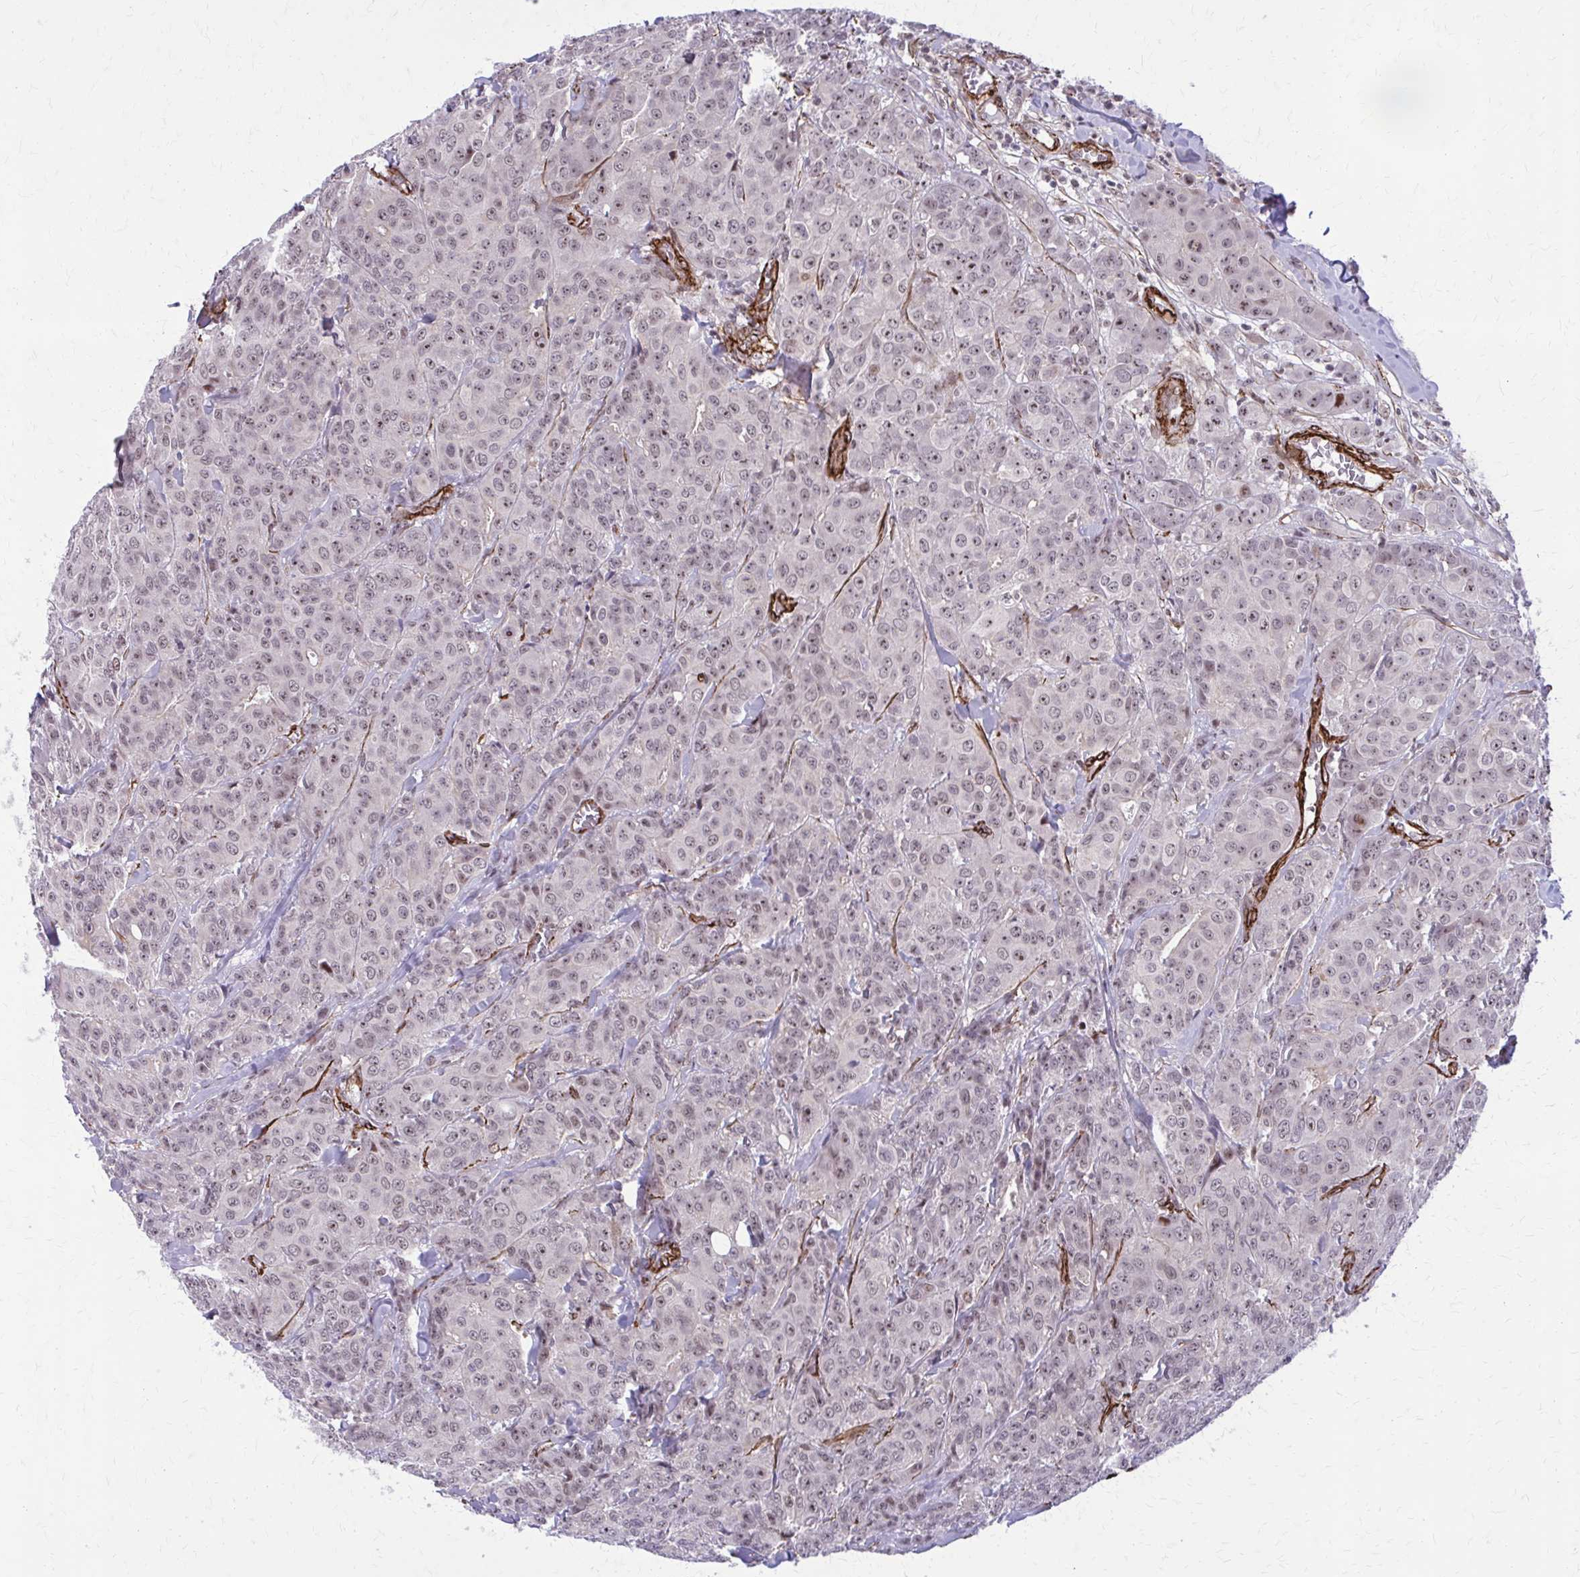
{"staining": {"intensity": "weak", "quantity": "25%-75%", "location": "nuclear"}, "tissue": "breast cancer", "cell_type": "Tumor cells", "image_type": "cancer", "snomed": [{"axis": "morphology", "description": "Normal tissue, NOS"}, {"axis": "morphology", "description": "Duct carcinoma"}, {"axis": "topography", "description": "Breast"}], "caption": "Tumor cells display low levels of weak nuclear positivity in approximately 25%-75% of cells in breast infiltrating ductal carcinoma. The staining is performed using DAB (3,3'-diaminobenzidine) brown chromogen to label protein expression. The nuclei are counter-stained blue using hematoxylin.", "gene": "NRBF2", "patient": {"sex": "female", "age": 43}}